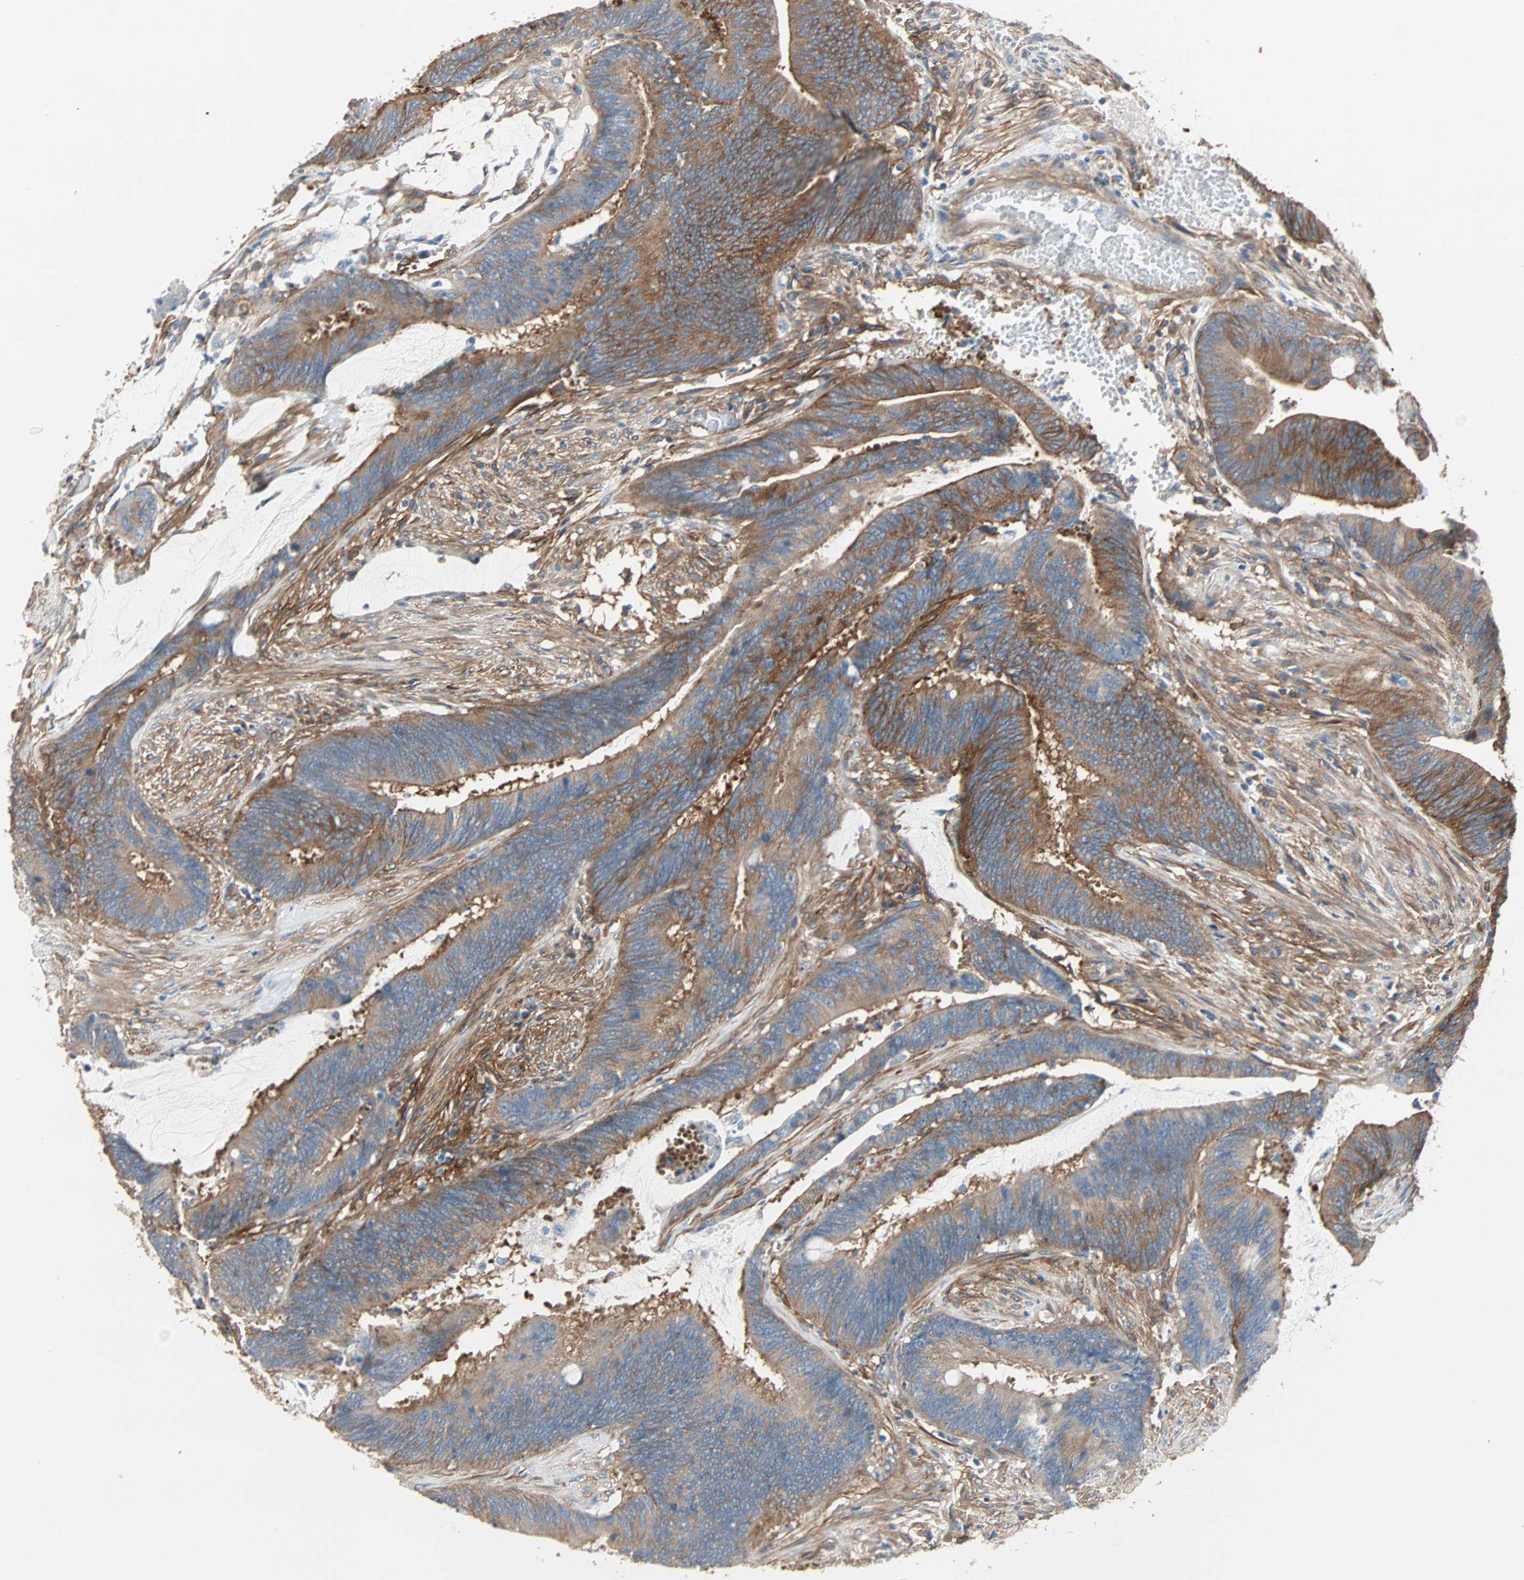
{"staining": {"intensity": "moderate", "quantity": ">75%", "location": "cytoplasmic/membranous"}, "tissue": "colorectal cancer", "cell_type": "Tumor cells", "image_type": "cancer", "snomed": [{"axis": "morphology", "description": "Adenocarcinoma, NOS"}, {"axis": "topography", "description": "Rectum"}], "caption": "Tumor cells reveal medium levels of moderate cytoplasmic/membranous staining in about >75% of cells in human colorectal cancer.", "gene": "EPB41L2", "patient": {"sex": "female", "age": 66}}